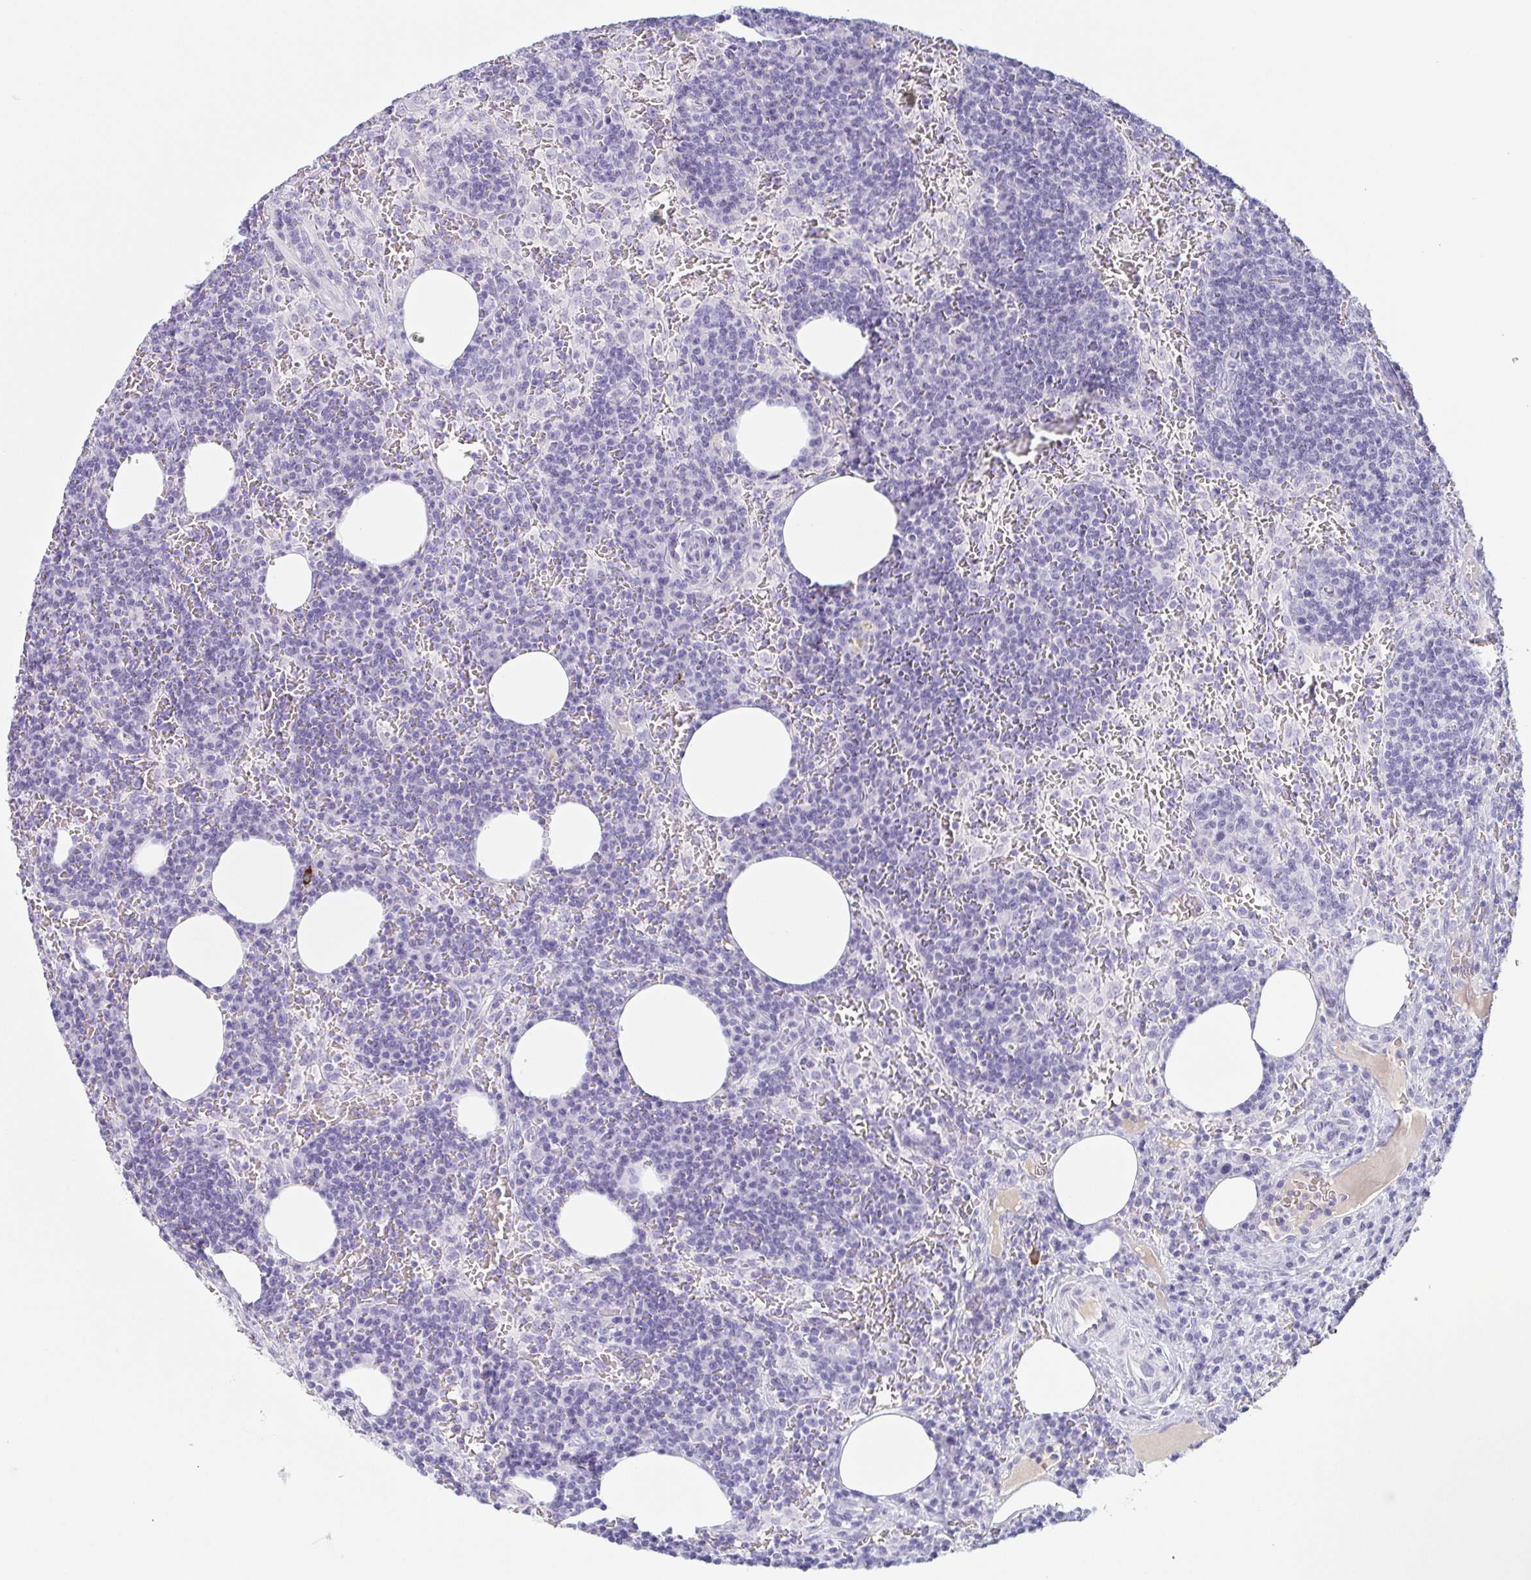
{"staining": {"intensity": "negative", "quantity": "none", "location": "none"}, "tissue": "lymph node", "cell_type": "Germinal center cells", "image_type": "normal", "snomed": [{"axis": "morphology", "description": "Normal tissue, NOS"}, {"axis": "topography", "description": "Lymph node"}], "caption": "DAB (3,3'-diaminobenzidine) immunohistochemical staining of unremarkable lymph node shows no significant positivity in germinal center cells. Nuclei are stained in blue.", "gene": "LDLRAD1", "patient": {"sex": "male", "age": 67}}